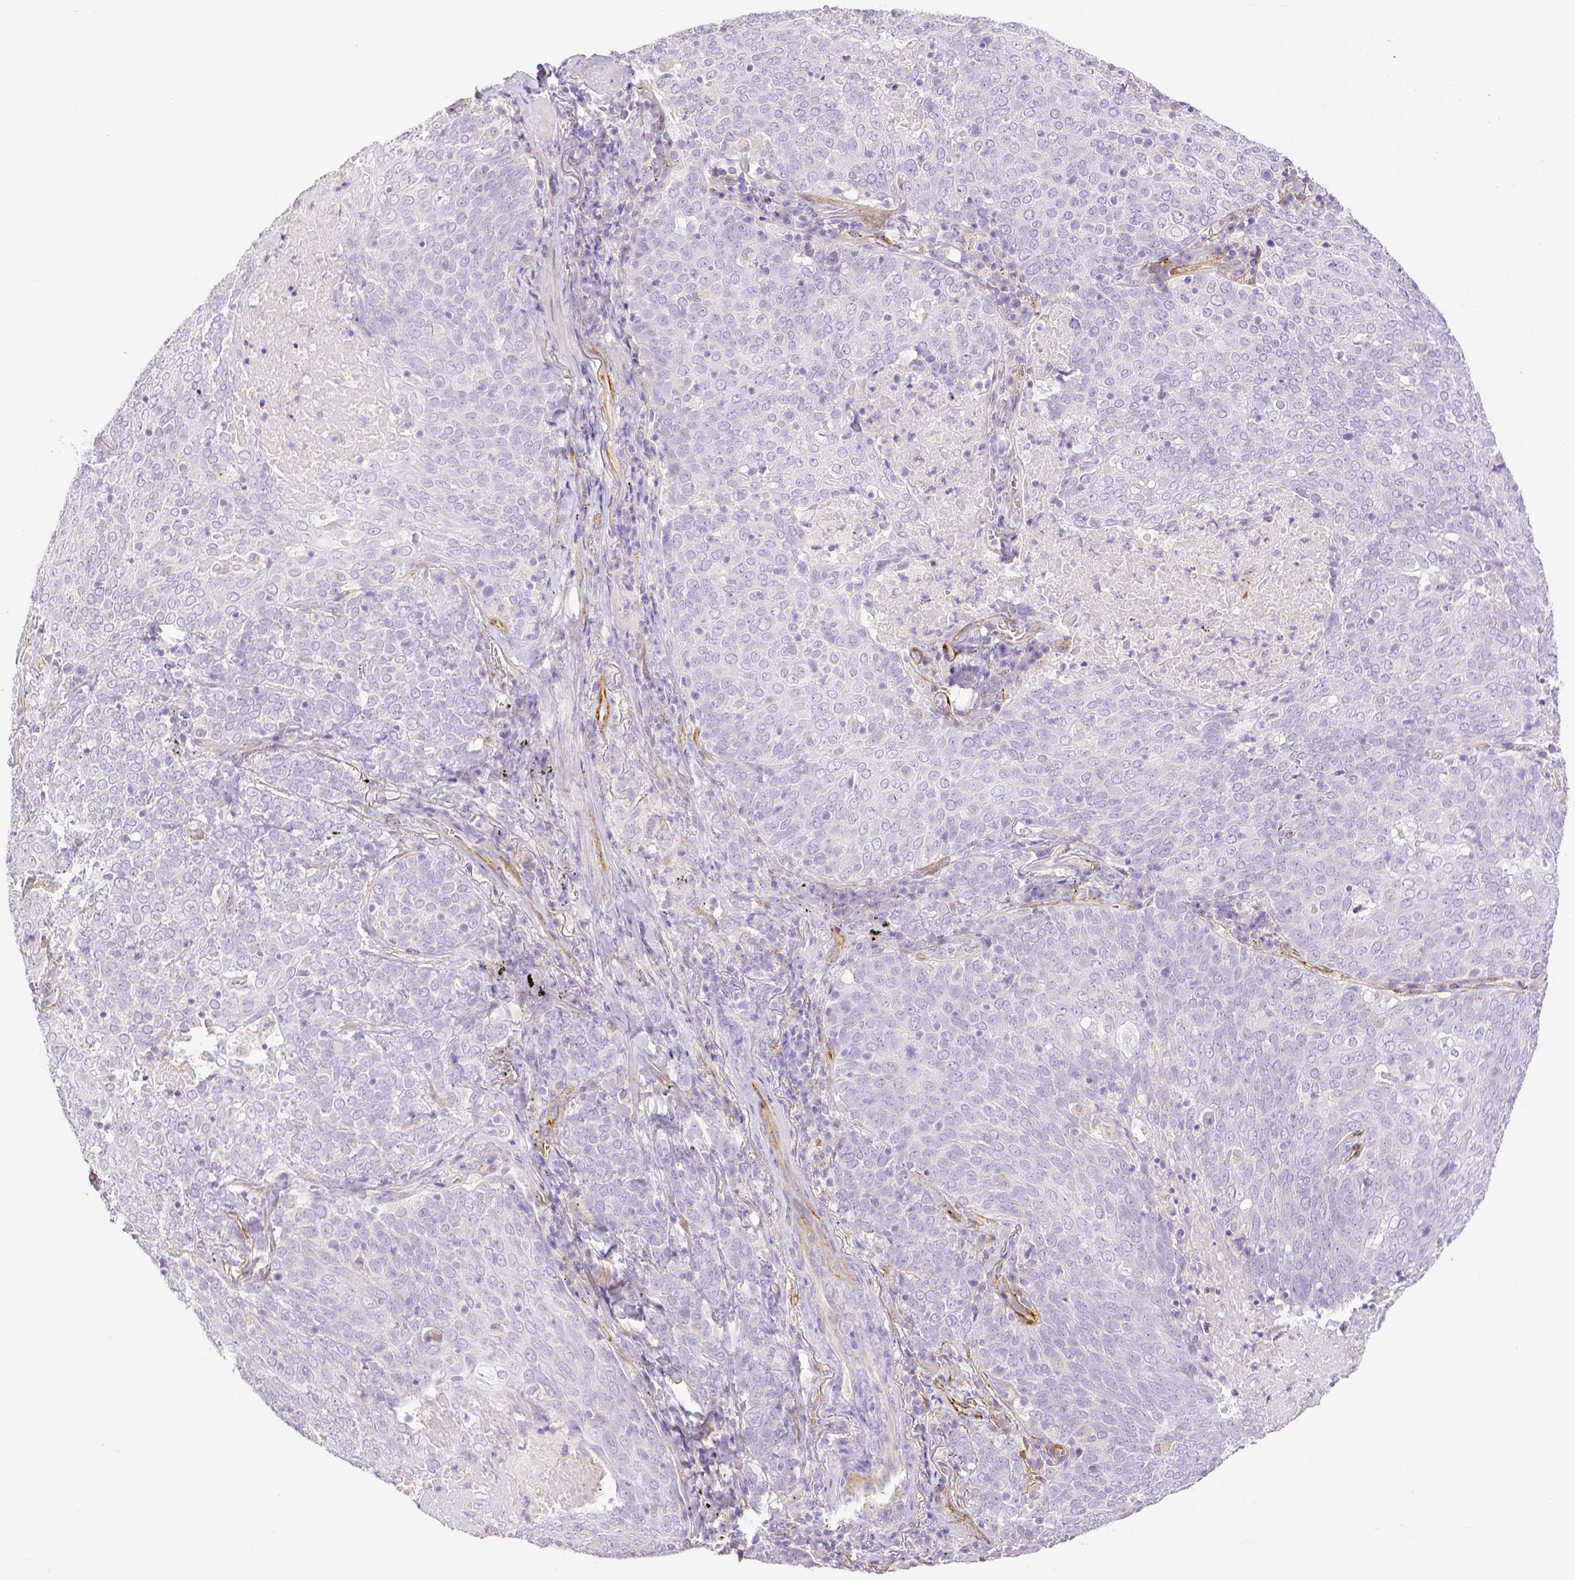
{"staining": {"intensity": "negative", "quantity": "none", "location": "none"}, "tissue": "lung cancer", "cell_type": "Tumor cells", "image_type": "cancer", "snomed": [{"axis": "morphology", "description": "Squamous cell carcinoma, NOS"}, {"axis": "topography", "description": "Lung"}], "caption": "Lung squamous cell carcinoma stained for a protein using IHC shows no staining tumor cells.", "gene": "THY1", "patient": {"sex": "male", "age": 82}}